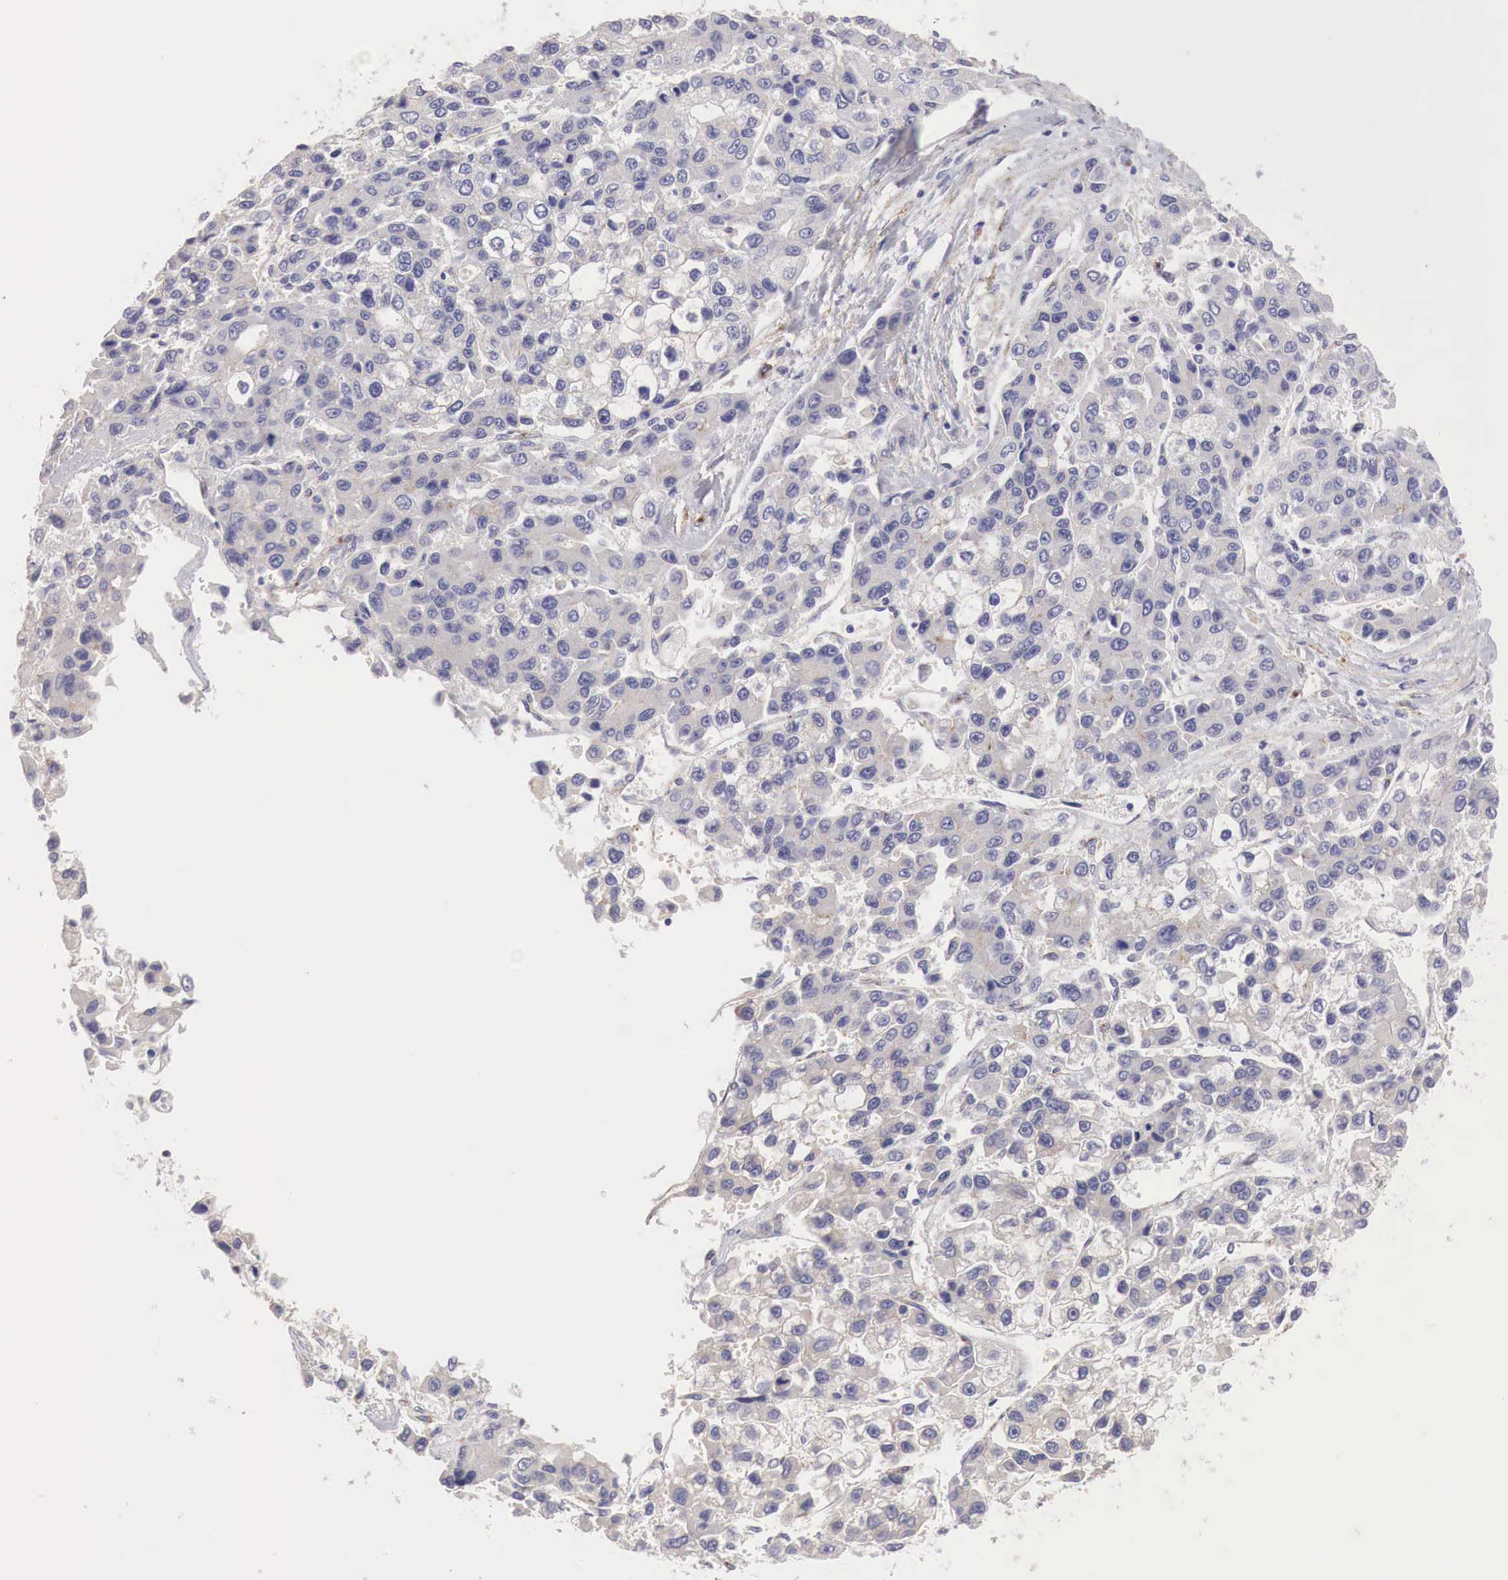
{"staining": {"intensity": "negative", "quantity": "none", "location": "none"}, "tissue": "liver cancer", "cell_type": "Tumor cells", "image_type": "cancer", "snomed": [{"axis": "morphology", "description": "Carcinoma, Hepatocellular, NOS"}, {"axis": "topography", "description": "Liver"}], "caption": "Histopathology image shows no significant protein expression in tumor cells of hepatocellular carcinoma (liver).", "gene": "KLHDC7B", "patient": {"sex": "female", "age": 66}}